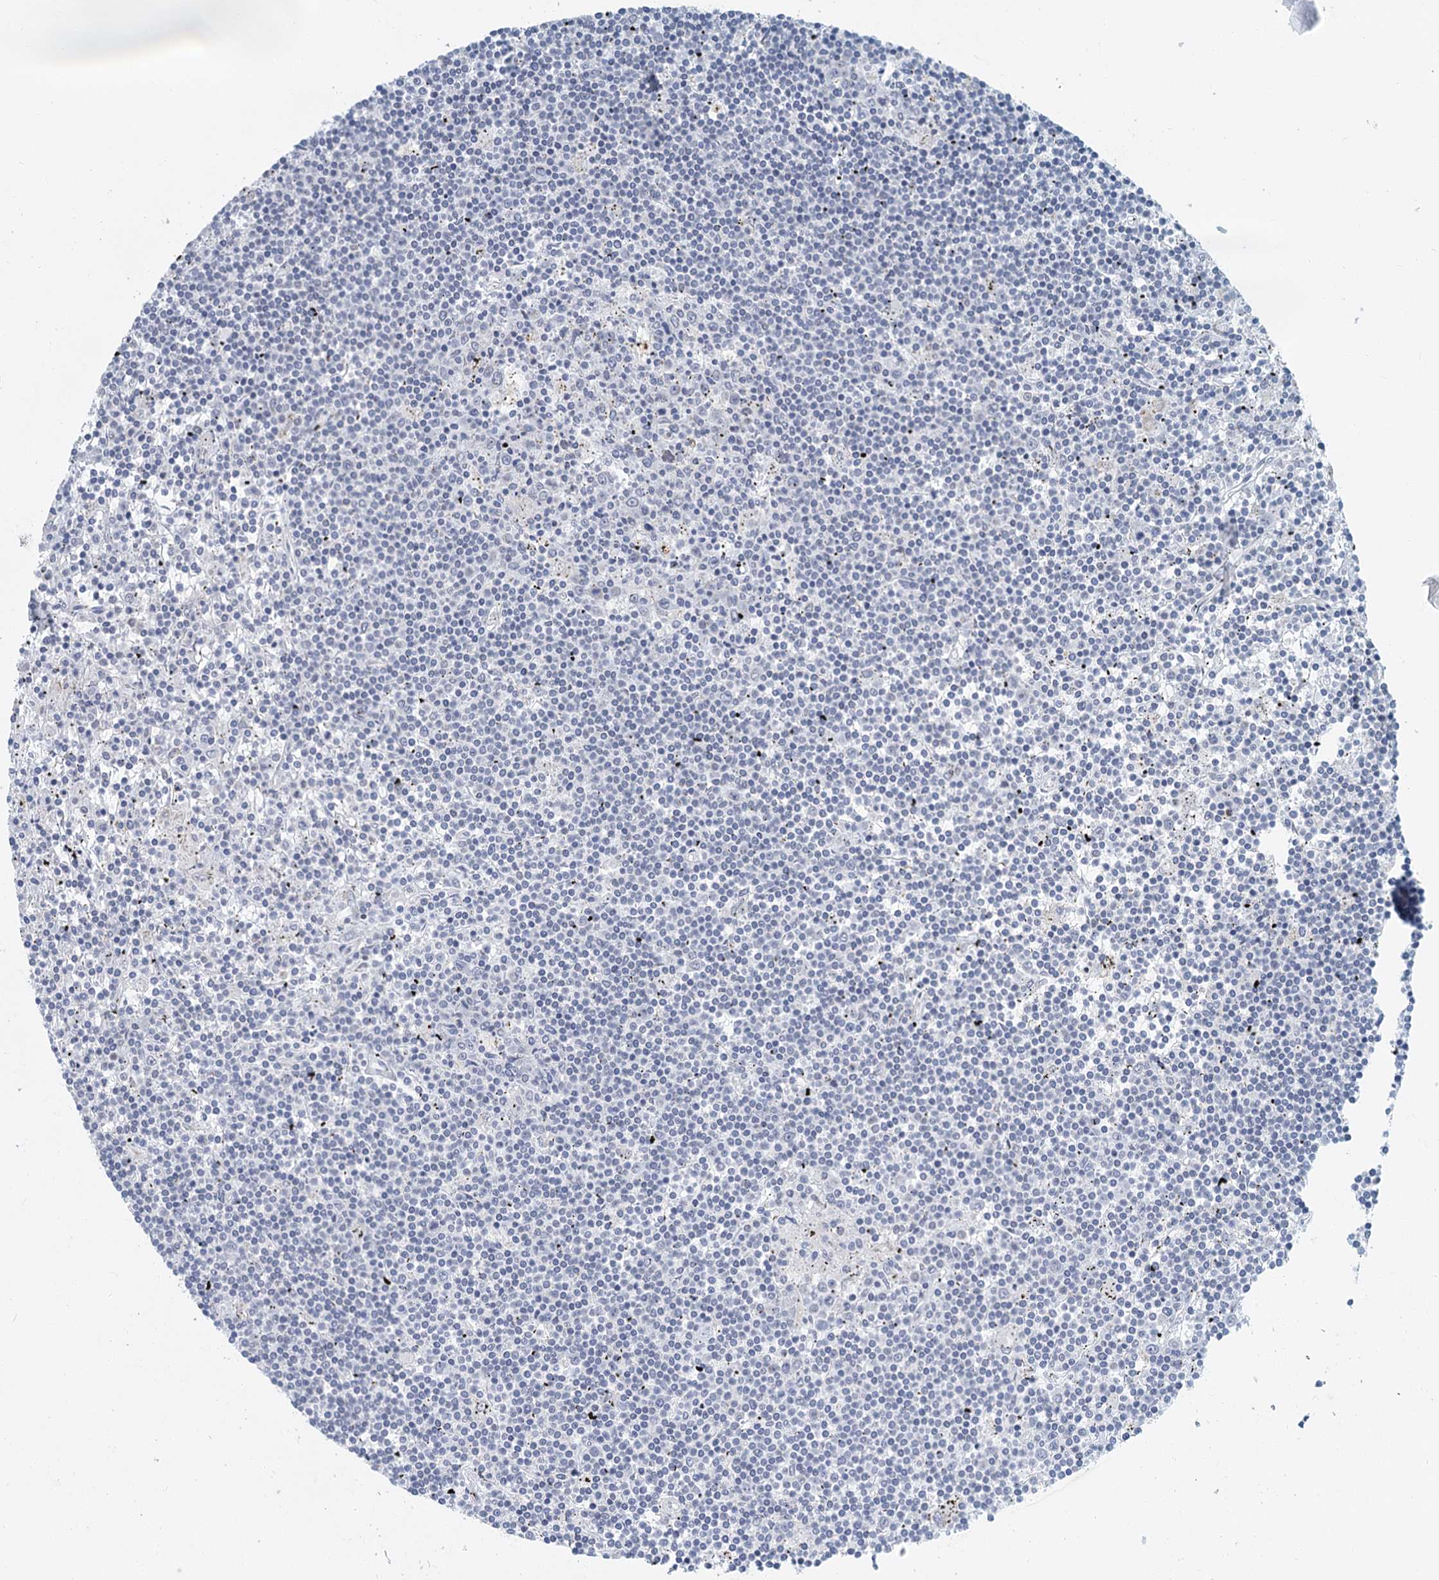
{"staining": {"intensity": "negative", "quantity": "none", "location": "none"}, "tissue": "lymphoma", "cell_type": "Tumor cells", "image_type": "cancer", "snomed": [{"axis": "morphology", "description": "Malignant lymphoma, non-Hodgkin's type, Low grade"}, {"axis": "topography", "description": "Spleen"}], "caption": "Histopathology image shows no protein staining in tumor cells of low-grade malignant lymphoma, non-Hodgkin's type tissue.", "gene": "ZNF527", "patient": {"sex": "male", "age": 76}}